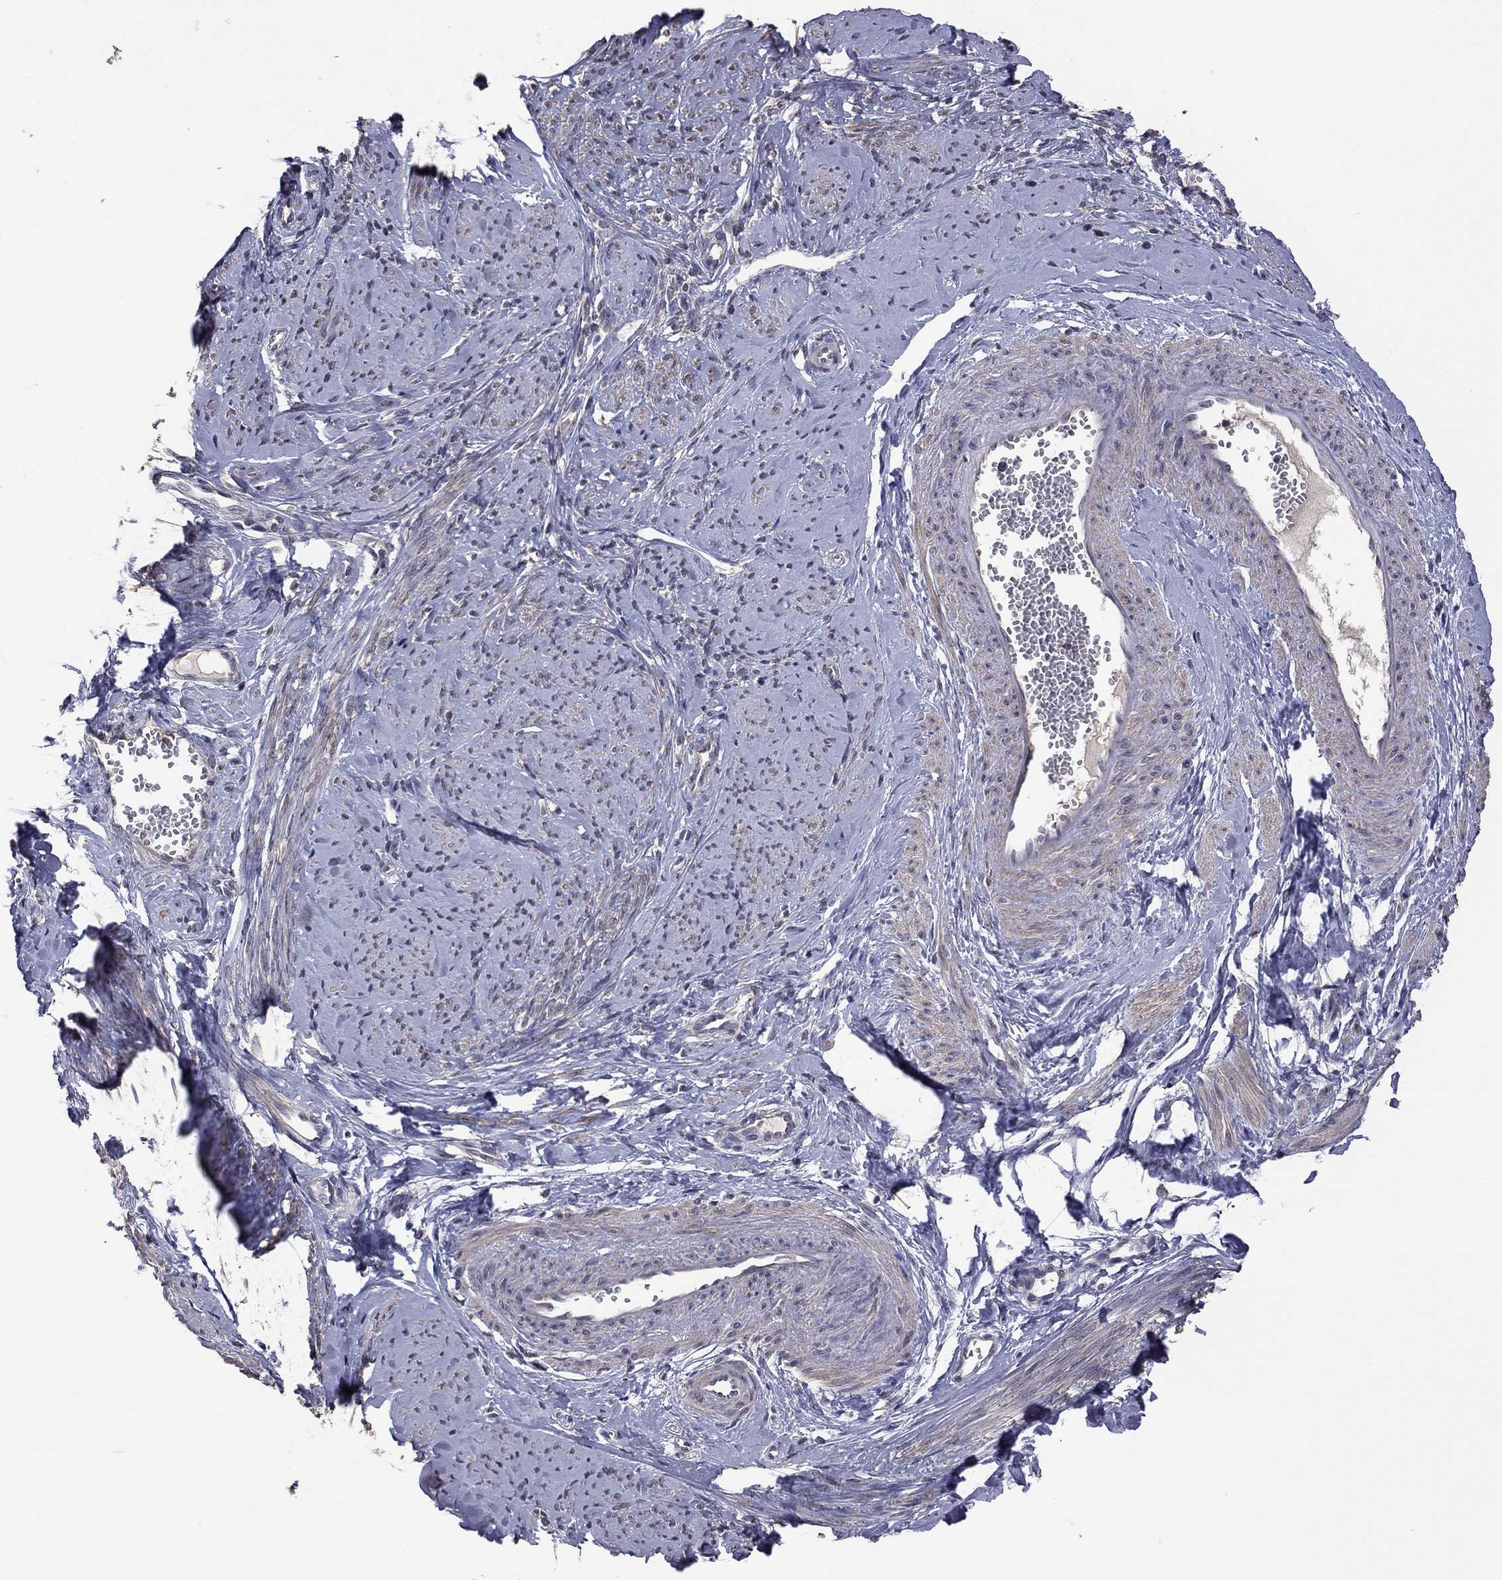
{"staining": {"intensity": "moderate", "quantity": "25%-75%", "location": "cytoplasmic/membranous"}, "tissue": "smooth muscle", "cell_type": "Smooth muscle cells", "image_type": "normal", "snomed": [{"axis": "morphology", "description": "Normal tissue, NOS"}, {"axis": "topography", "description": "Smooth muscle"}], "caption": "Protein staining demonstrates moderate cytoplasmic/membranous positivity in approximately 25%-75% of smooth muscle cells in benign smooth muscle.", "gene": "TSNARE1", "patient": {"sex": "female", "age": 48}}